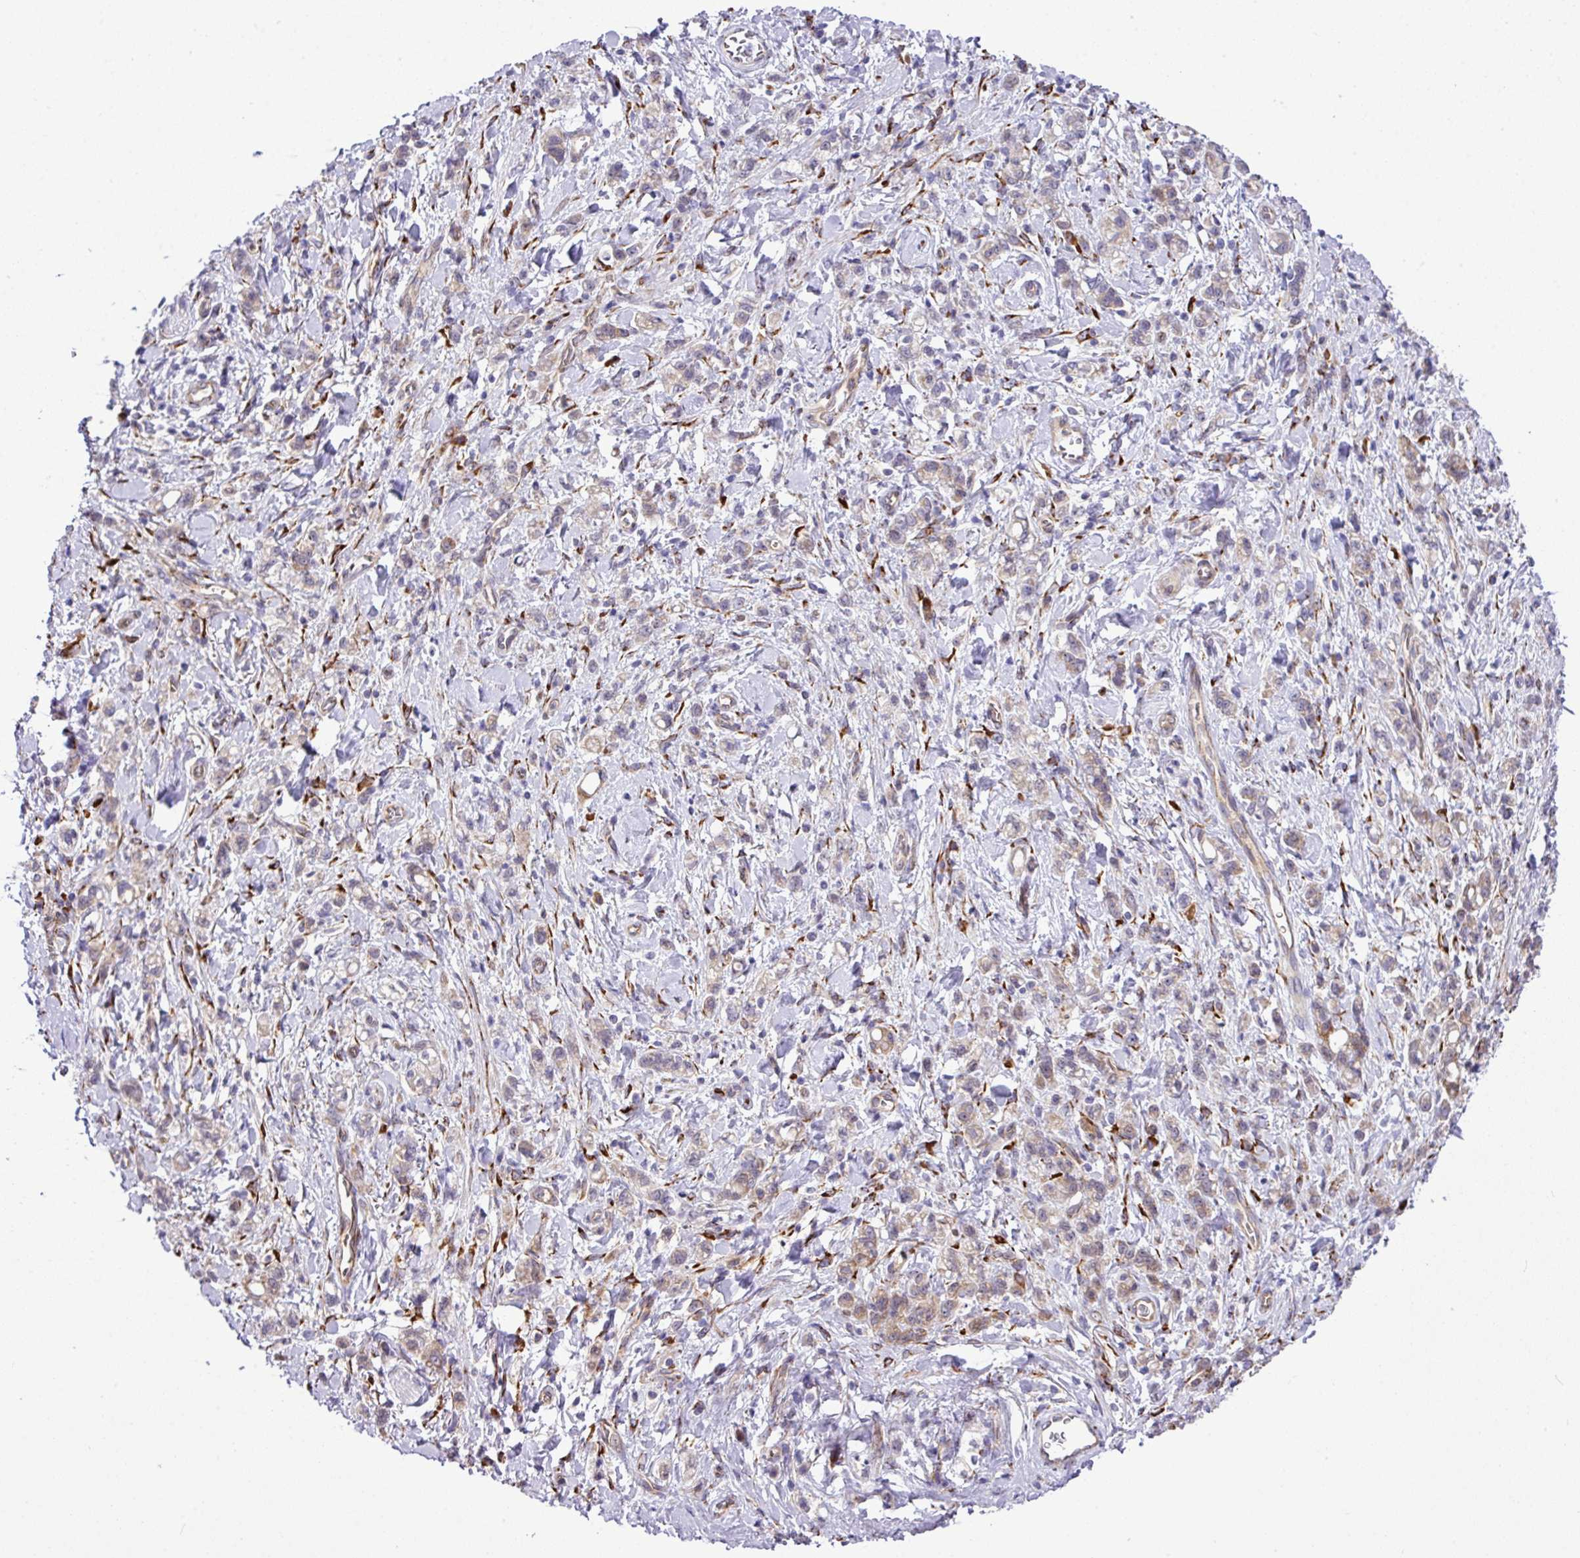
{"staining": {"intensity": "weak", "quantity": "<25%", "location": "cytoplasmic/membranous"}, "tissue": "stomach cancer", "cell_type": "Tumor cells", "image_type": "cancer", "snomed": [{"axis": "morphology", "description": "Adenocarcinoma, NOS"}, {"axis": "topography", "description": "Stomach"}], "caption": "Tumor cells show no significant protein staining in stomach cancer (adenocarcinoma).", "gene": "CFAP97", "patient": {"sex": "male", "age": 77}}